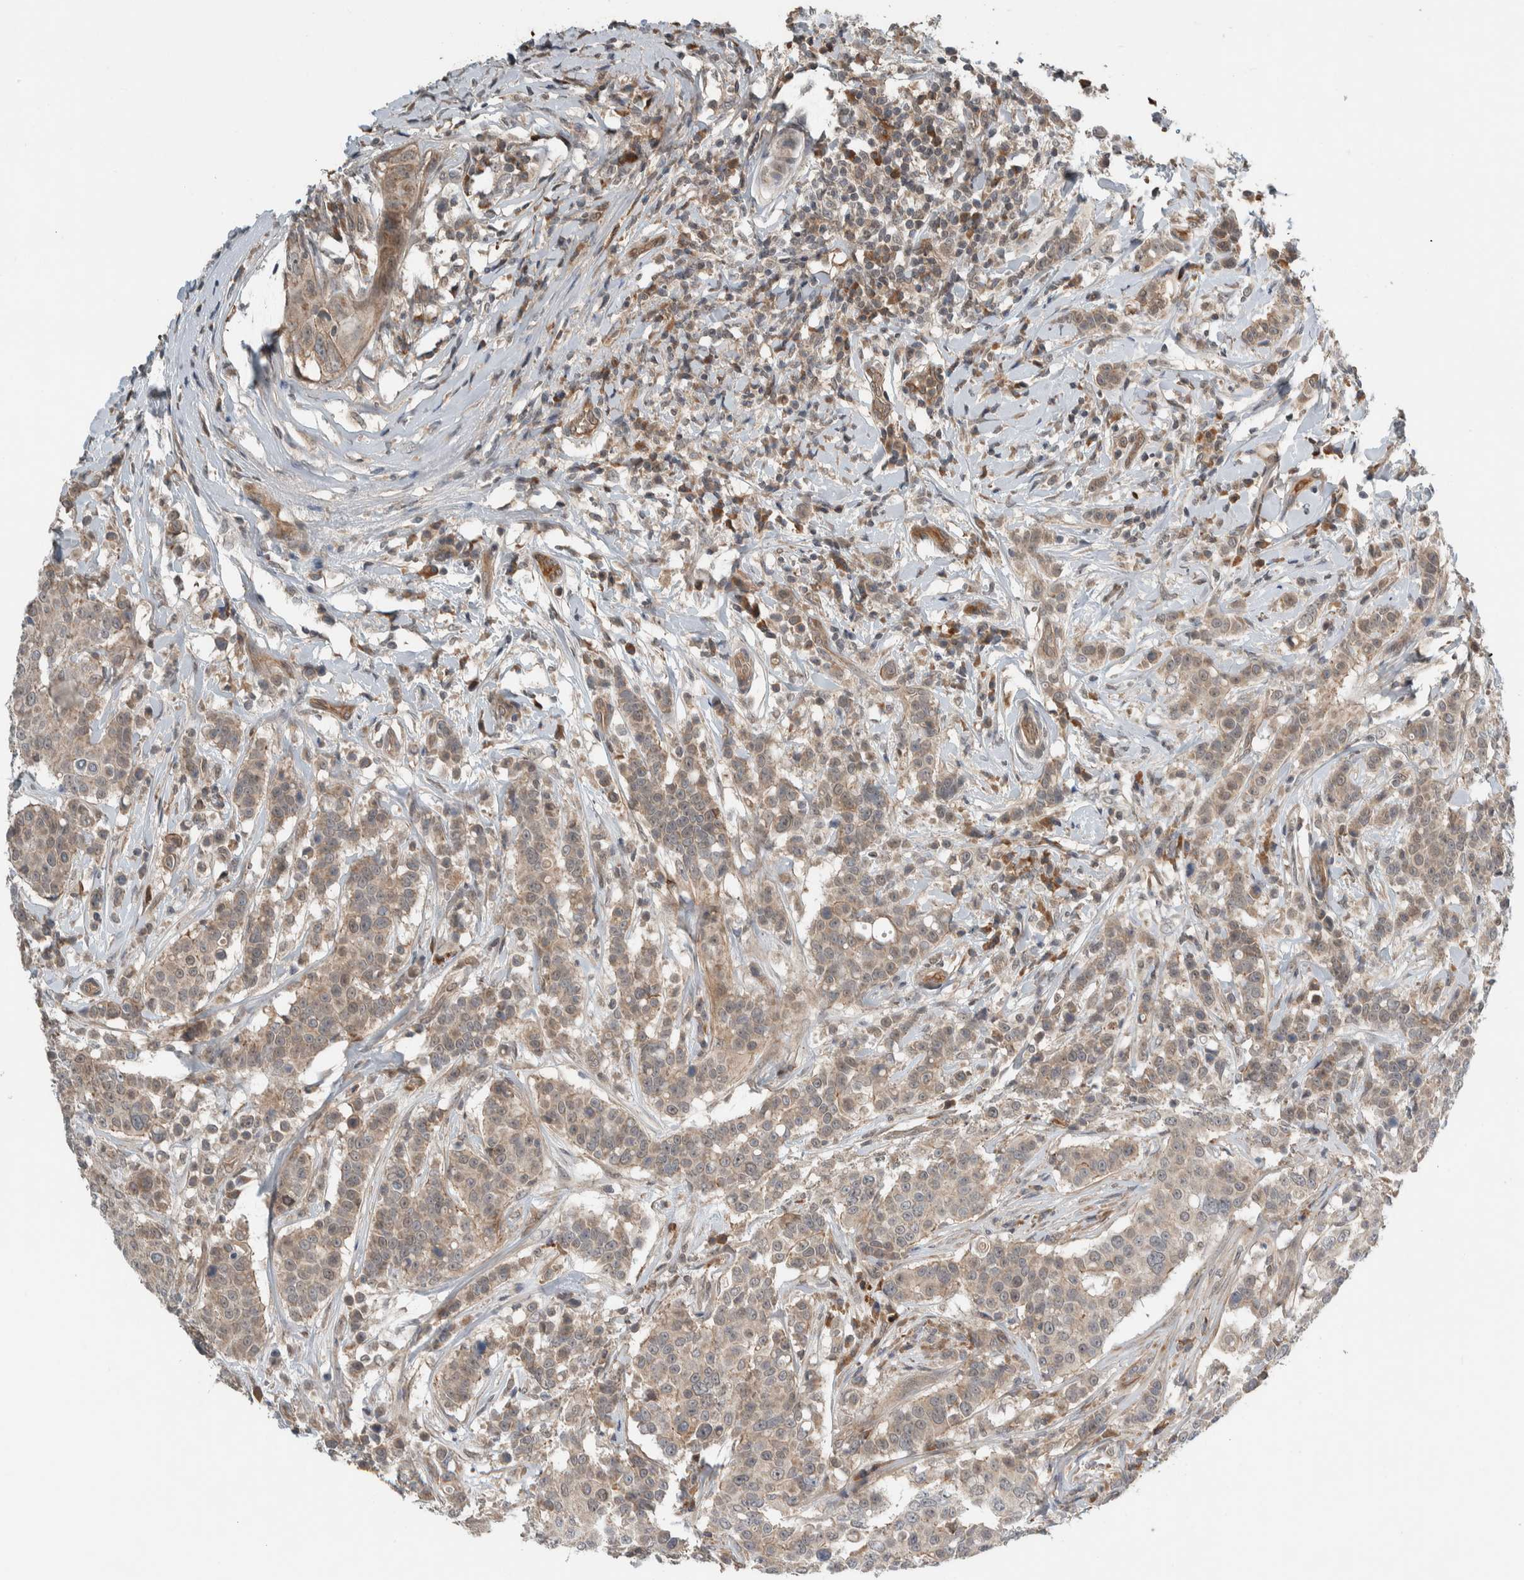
{"staining": {"intensity": "weak", "quantity": ">75%", "location": "cytoplasmic/membranous"}, "tissue": "breast cancer", "cell_type": "Tumor cells", "image_type": "cancer", "snomed": [{"axis": "morphology", "description": "Duct carcinoma"}, {"axis": "topography", "description": "Breast"}], "caption": "Protein expression analysis of human breast cancer (intraductal carcinoma) reveals weak cytoplasmic/membranous staining in about >75% of tumor cells.", "gene": "ARMC7", "patient": {"sex": "female", "age": 27}}